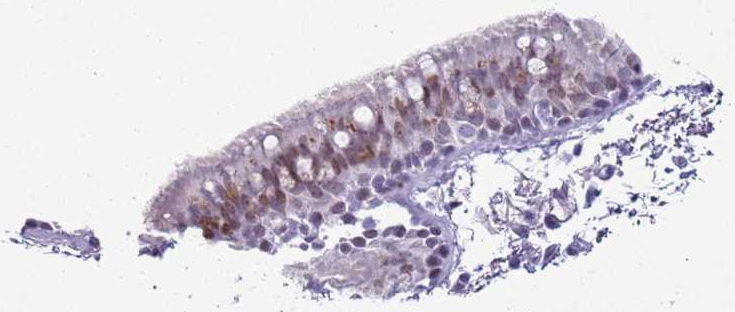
{"staining": {"intensity": "weak", "quantity": "25%-75%", "location": "cytoplasmic/membranous,nuclear"}, "tissue": "bronchus", "cell_type": "Respiratory epithelial cells", "image_type": "normal", "snomed": [{"axis": "morphology", "description": "Normal tissue, NOS"}, {"axis": "topography", "description": "Lymph node"}, {"axis": "topography", "description": "Bronchus"}], "caption": "Immunohistochemical staining of unremarkable bronchus reveals 25%-75% levels of weak cytoplasmic/membranous,nuclear protein staining in approximately 25%-75% of respiratory epithelial cells.", "gene": "ASIP", "patient": {"sex": "female", "age": 70}}